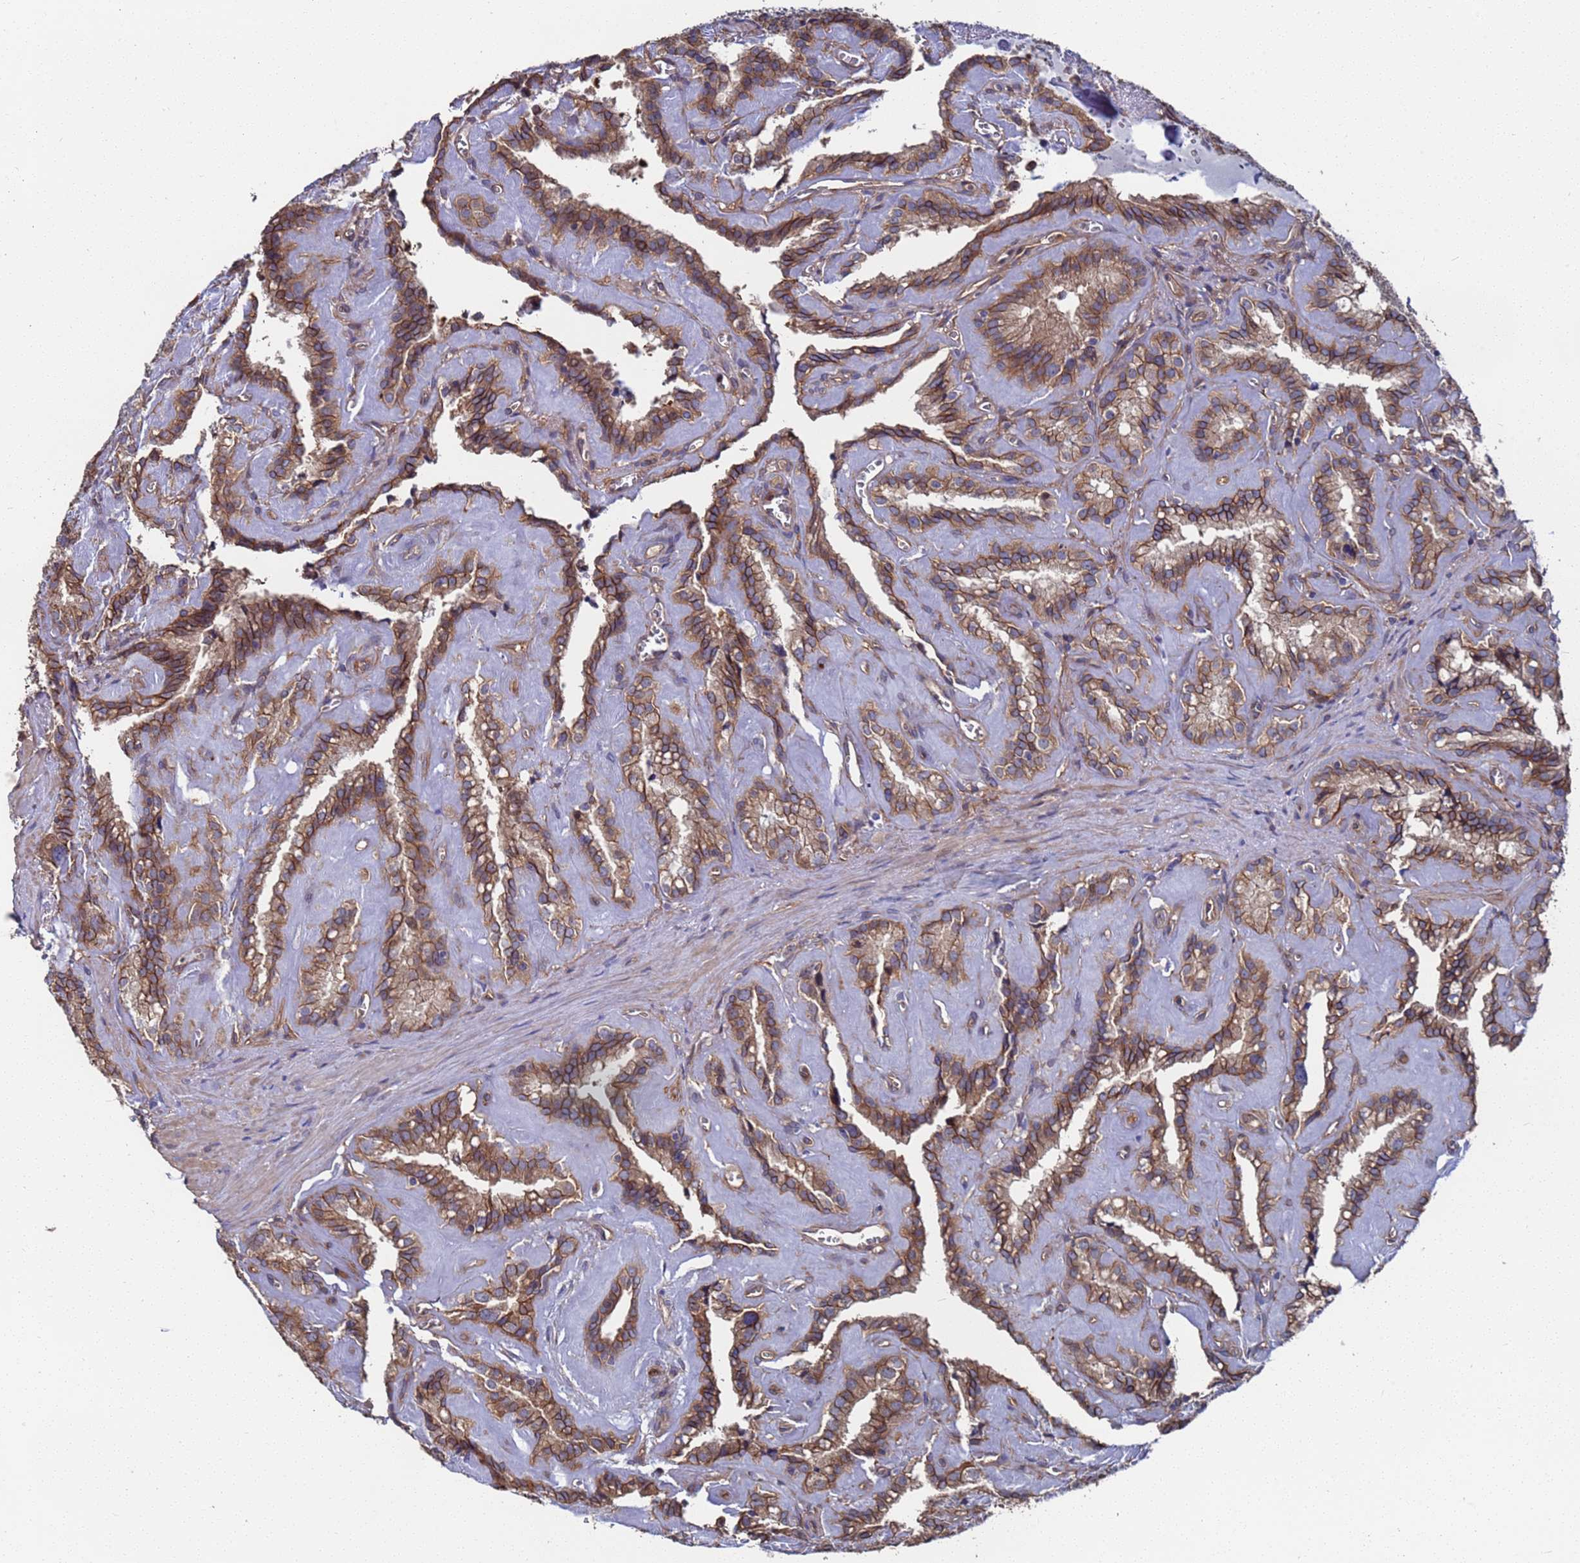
{"staining": {"intensity": "moderate", "quantity": ">75%", "location": "cytoplasmic/membranous"}, "tissue": "seminal vesicle", "cell_type": "Glandular cells", "image_type": "normal", "snomed": [{"axis": "morphology", "description": "Normal tissue, NOS"}, {"axis": "topography", "description": "Prostate"}, {"axis": "topography", "description": "Seminal veicle"}], "caption": "IHC histopathology image of normal seminal vesicle: seminal vesicle stained using IHC exhibits medium levels of moderate protein expression localized specifically in the cytoplasmic/membranous of glandular cells, appearing as a cytoplasmic/membranous brown color.", "gene": "NDUFAF6", "patient": {"sex": "male", "age": 59}}